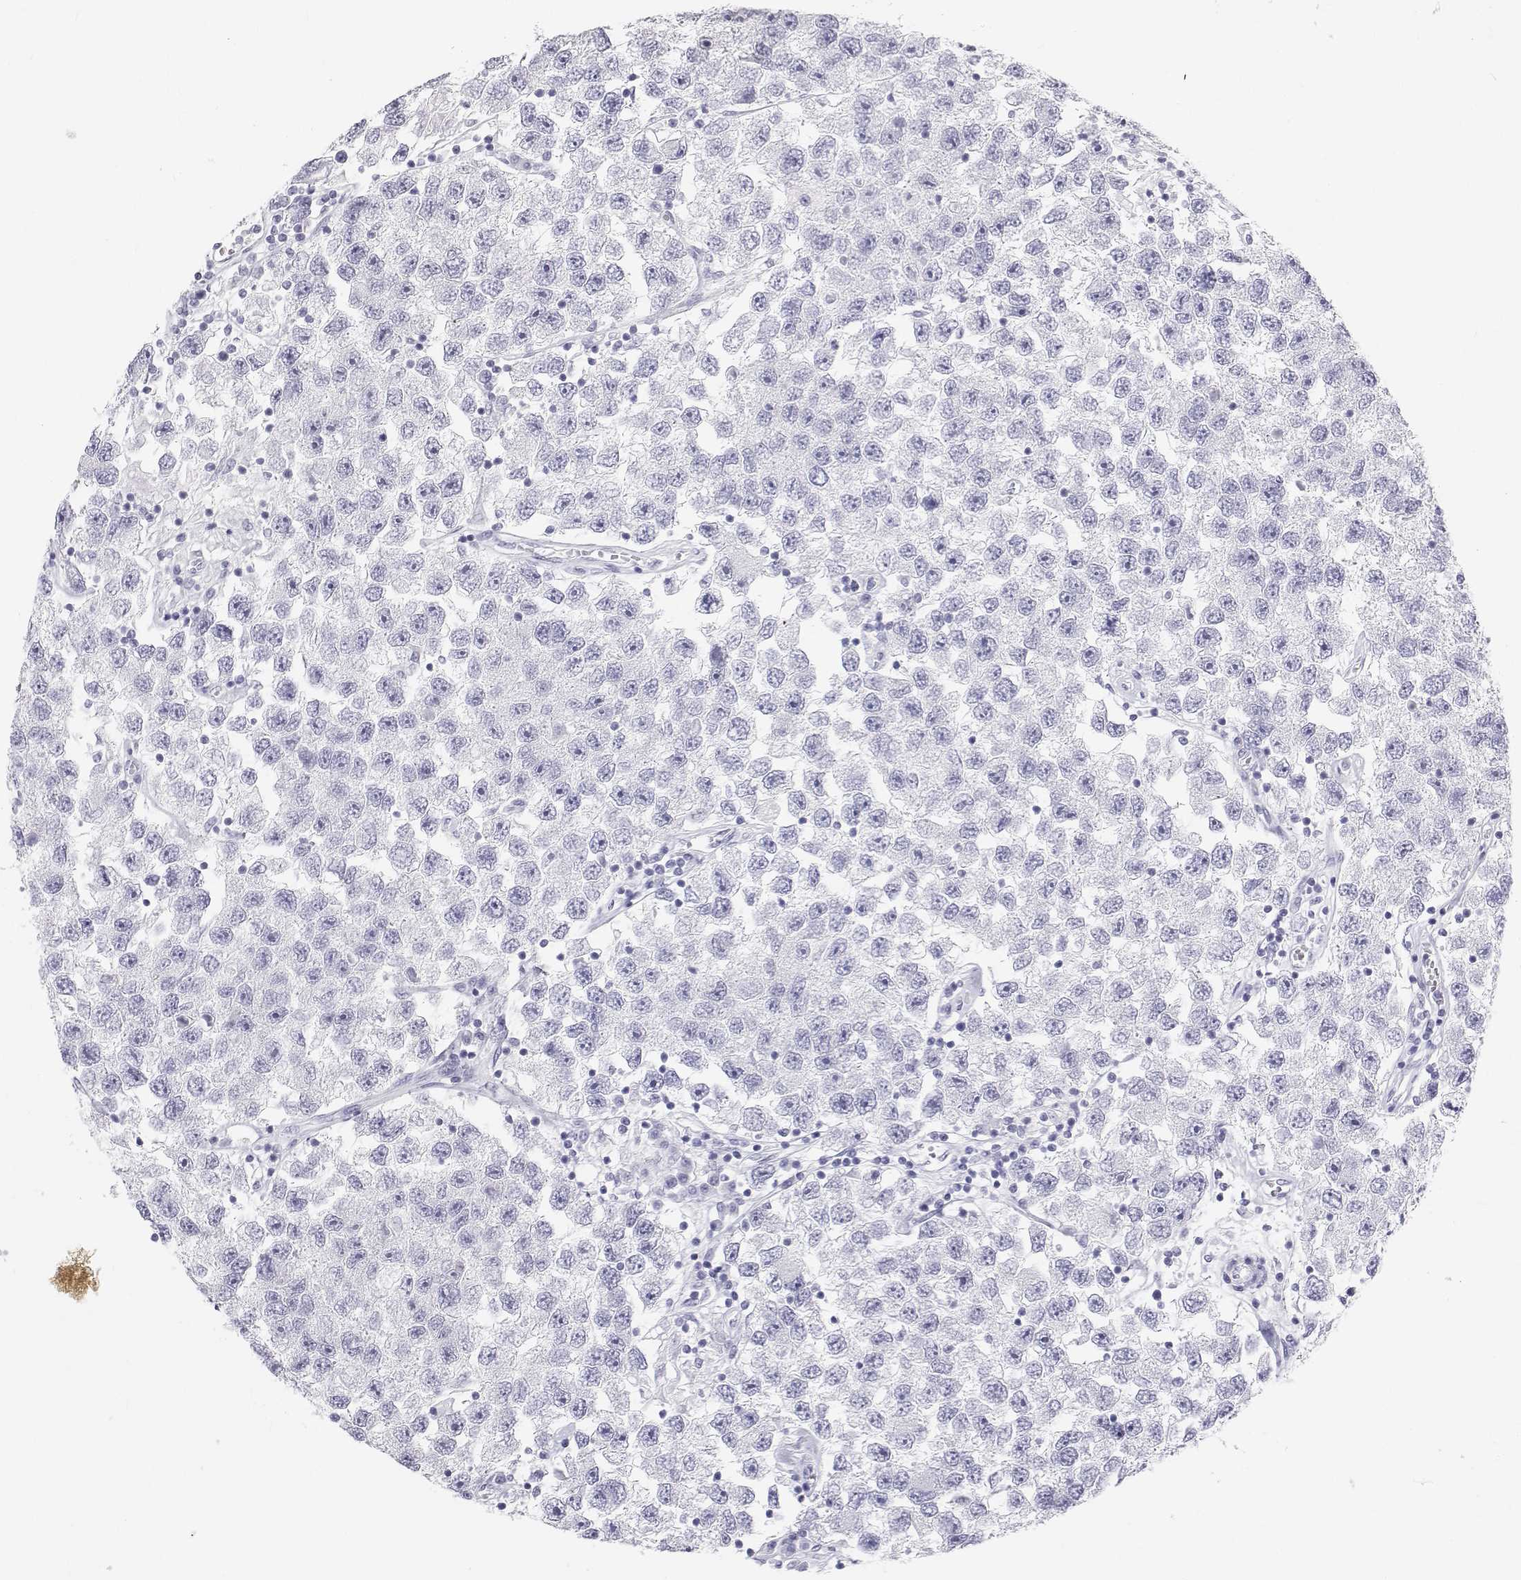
{"staining": {"intensity": "negative", "quantity": "none", "location": "none"}, "tissue": "testis cancer", "cell_type": "Tumor cells", "image_type": "cancer", "snomed": [{"axis": "morphology", "description": "Seminoma, NOS"}, {"axis": "topography", "description": "Testis"}], "caption": "Testis cancer (seminoma) stained for a protein using IHC reveals no staining tumor cells.", "gene": "SFTPB", "patient": {"sex": "male", "age": 26}}